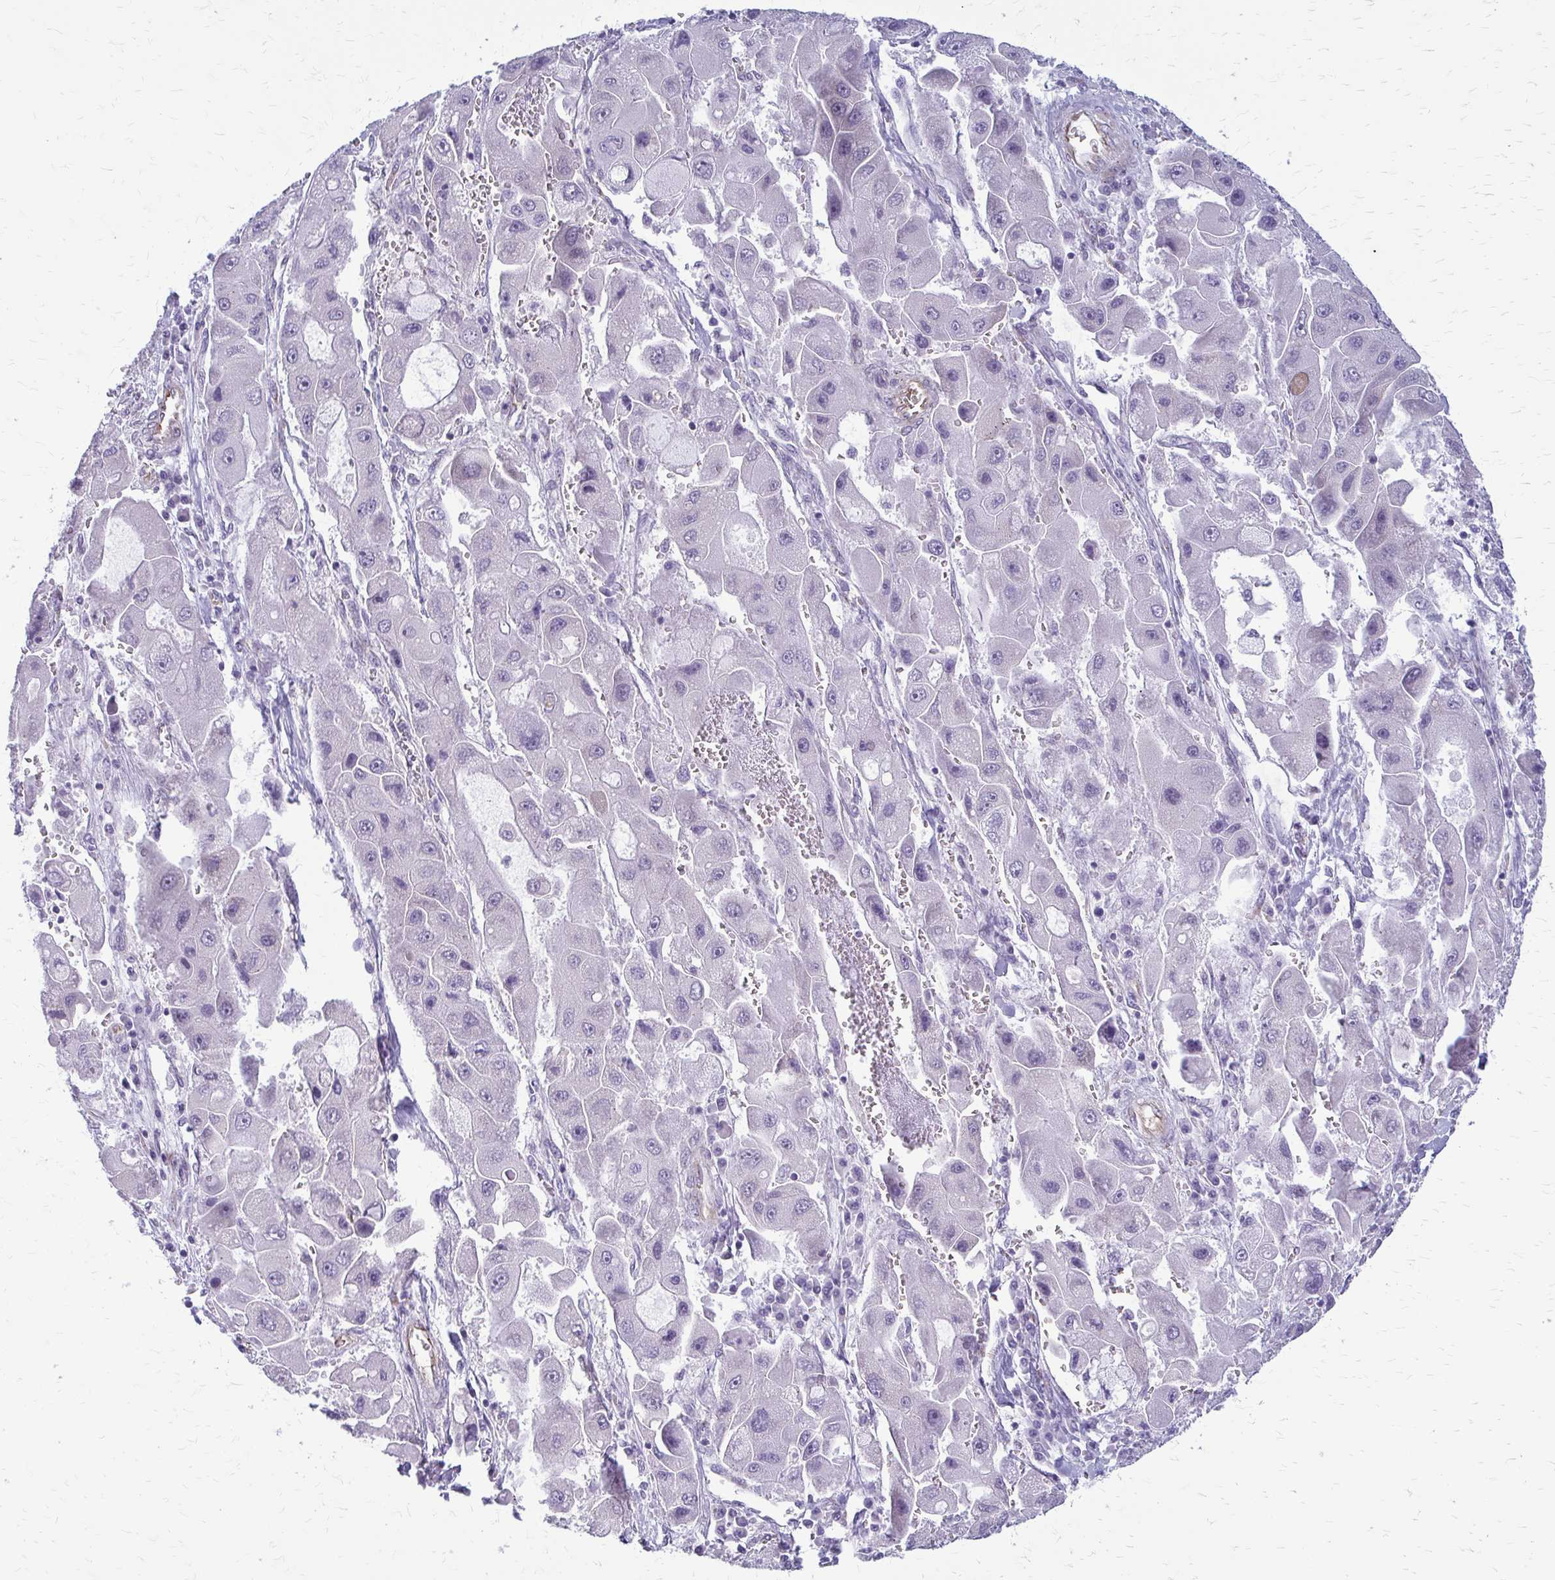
{"staining": {"intensity": "negative", "quantity": "none", "location": "none"}, "tissue": "liver cancer", "cell_type": "Tumor cells", "image_type": "cancer", "snomed": [{"axis": "morphology", "description": "Carcinoma, Hepatocellular, NOS"}, {"axis": "topography", "description": "Liver"}], "caption": "High magnification brightfield microscopy of liver hepatocellular carcinoma stained with DAB (brown) and counterstained with hematoxylin (blue): tumor cells show no significant staining.", "gene": "DEPP1", "patient": {"sex": "male", "age": 24}}